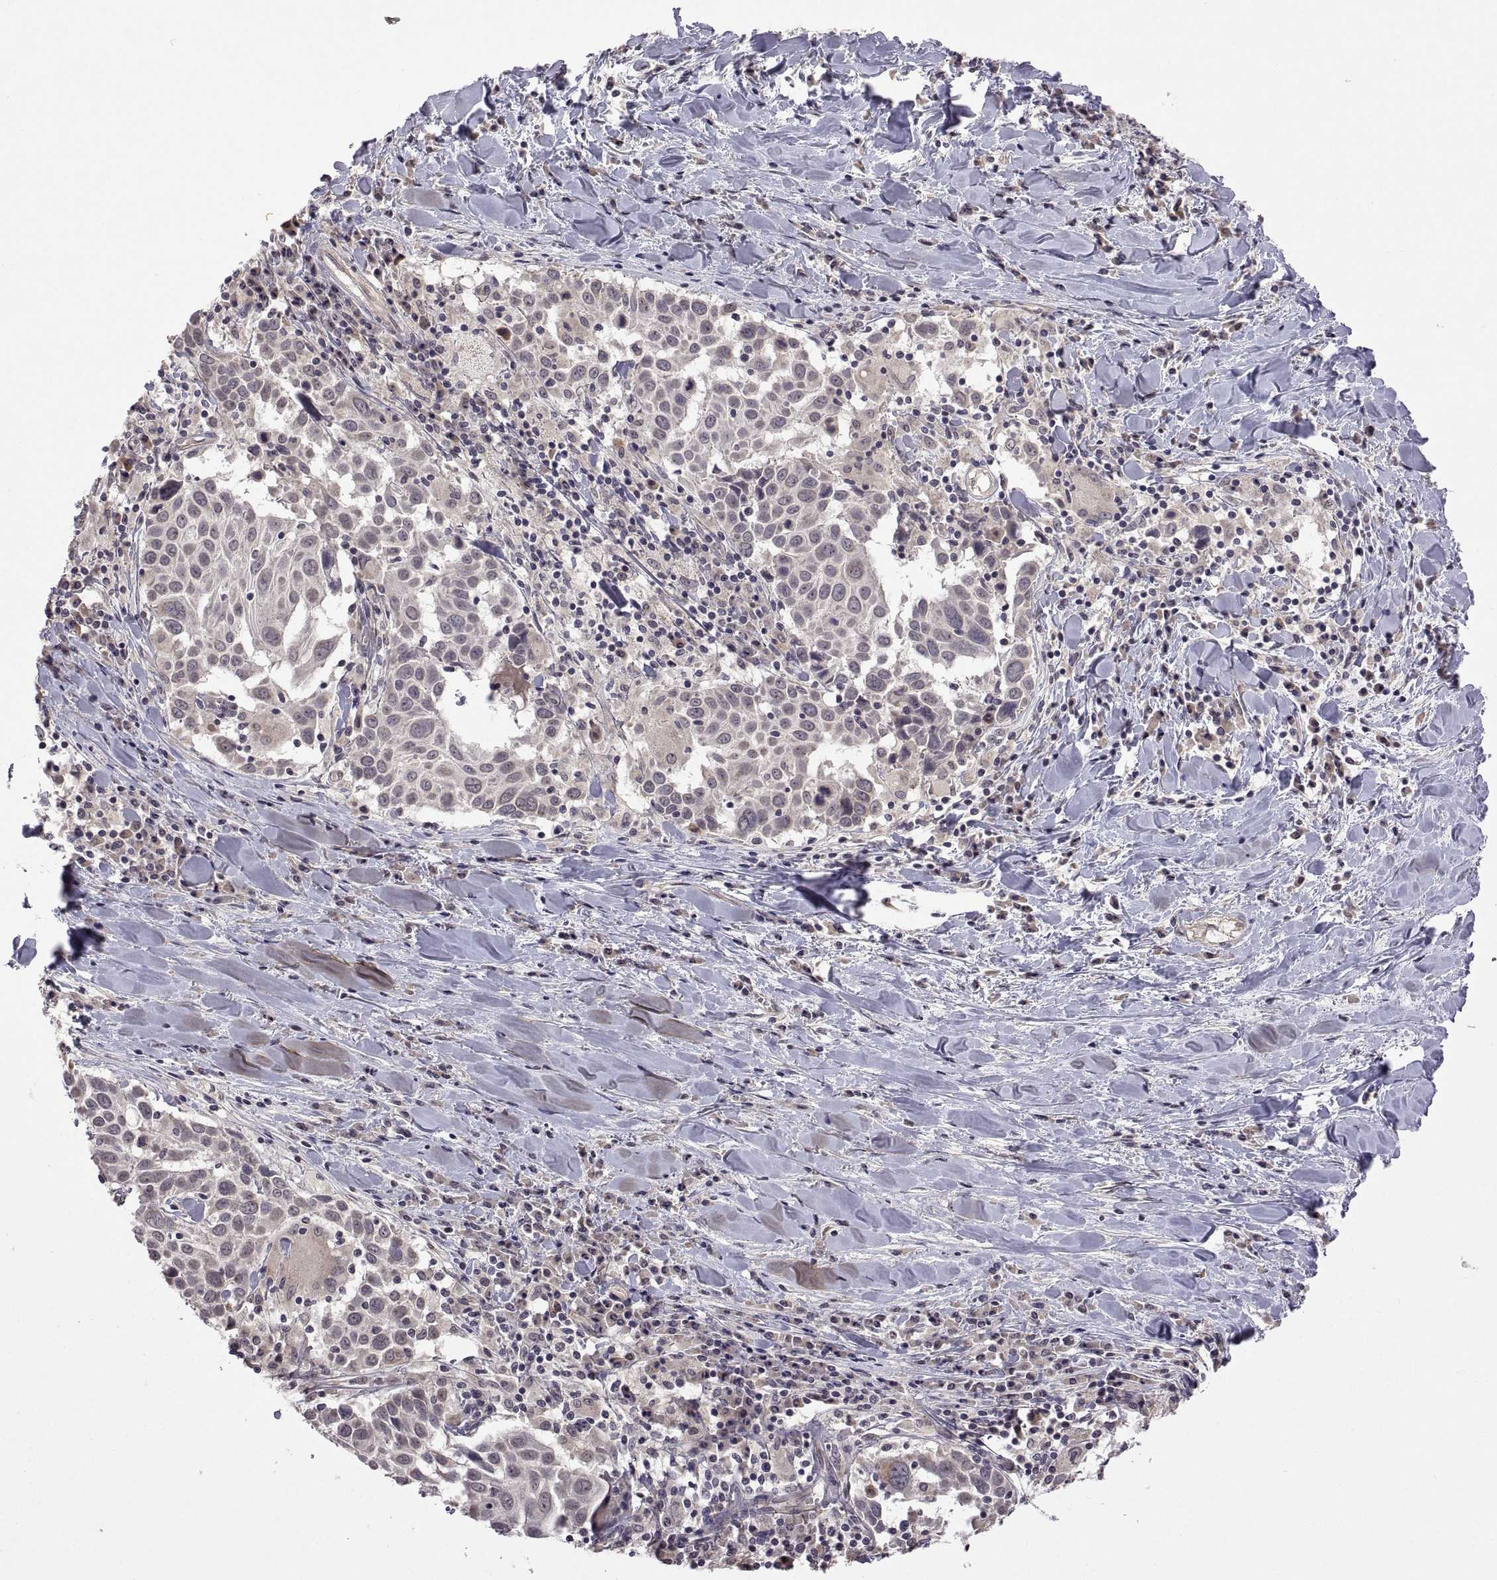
{"staining": {"intensity": "negative", "quantity": "none", "location": "none"}, "tissue": "lung cancer", "cell_type": "Tumor cells", "image_type": "cancer", "snomed": [{"axis": "morphology", "description": "Squamous cell carcinoma, NOS"}, {"axis": "topography", "description": "Lung"}], "caption": "This is an immunohistochemistry (IHC) histopathology image of squamous cell carcinoma (lung). There is no positivity in tumor cells.", "gene": "LAMA1", "patient": {"sex": "male", "age": 57}}